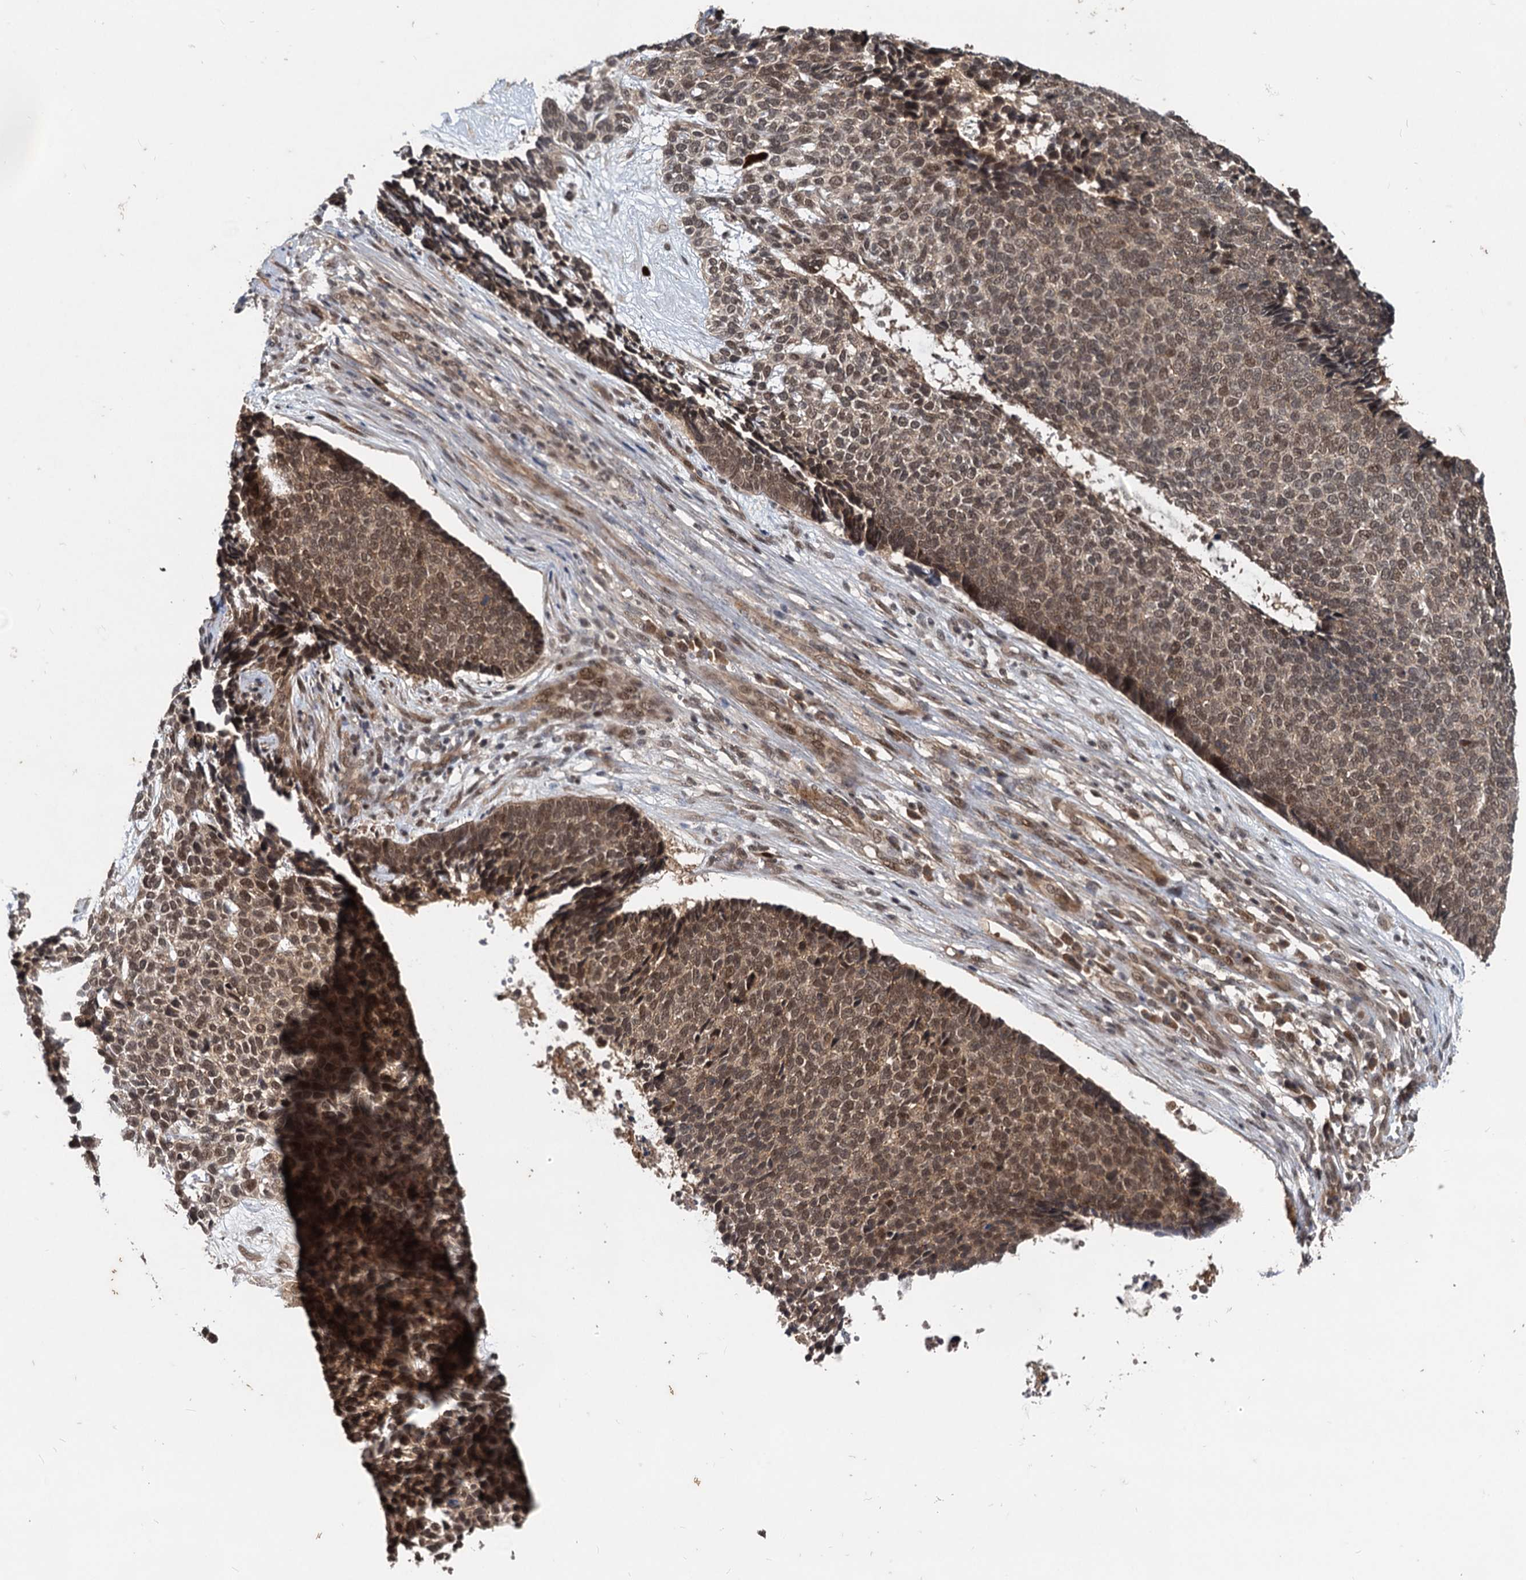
{"staining": {"intensity": "moderate", "quantity": ">75%", "location": "cytoplasmic/membranous,nuclear"}, "tissue": "skin cancer", "cell_type": "Tumor cells", "image_type": "cancer", "snomed": [{"axis": "morphology", "description": "Basal cell carcinoma"}, {"axis": "topography", "description": "Skin"}], "caption": "Moderate cytoplasmic/membranous and nuclear staining for a protein is appreciated in approximately >75% of tumor cells of basal cell carcinoma (skin) using IHC.", "gene": "RITA1", "patient": {"sex": "female", "age": 84}}